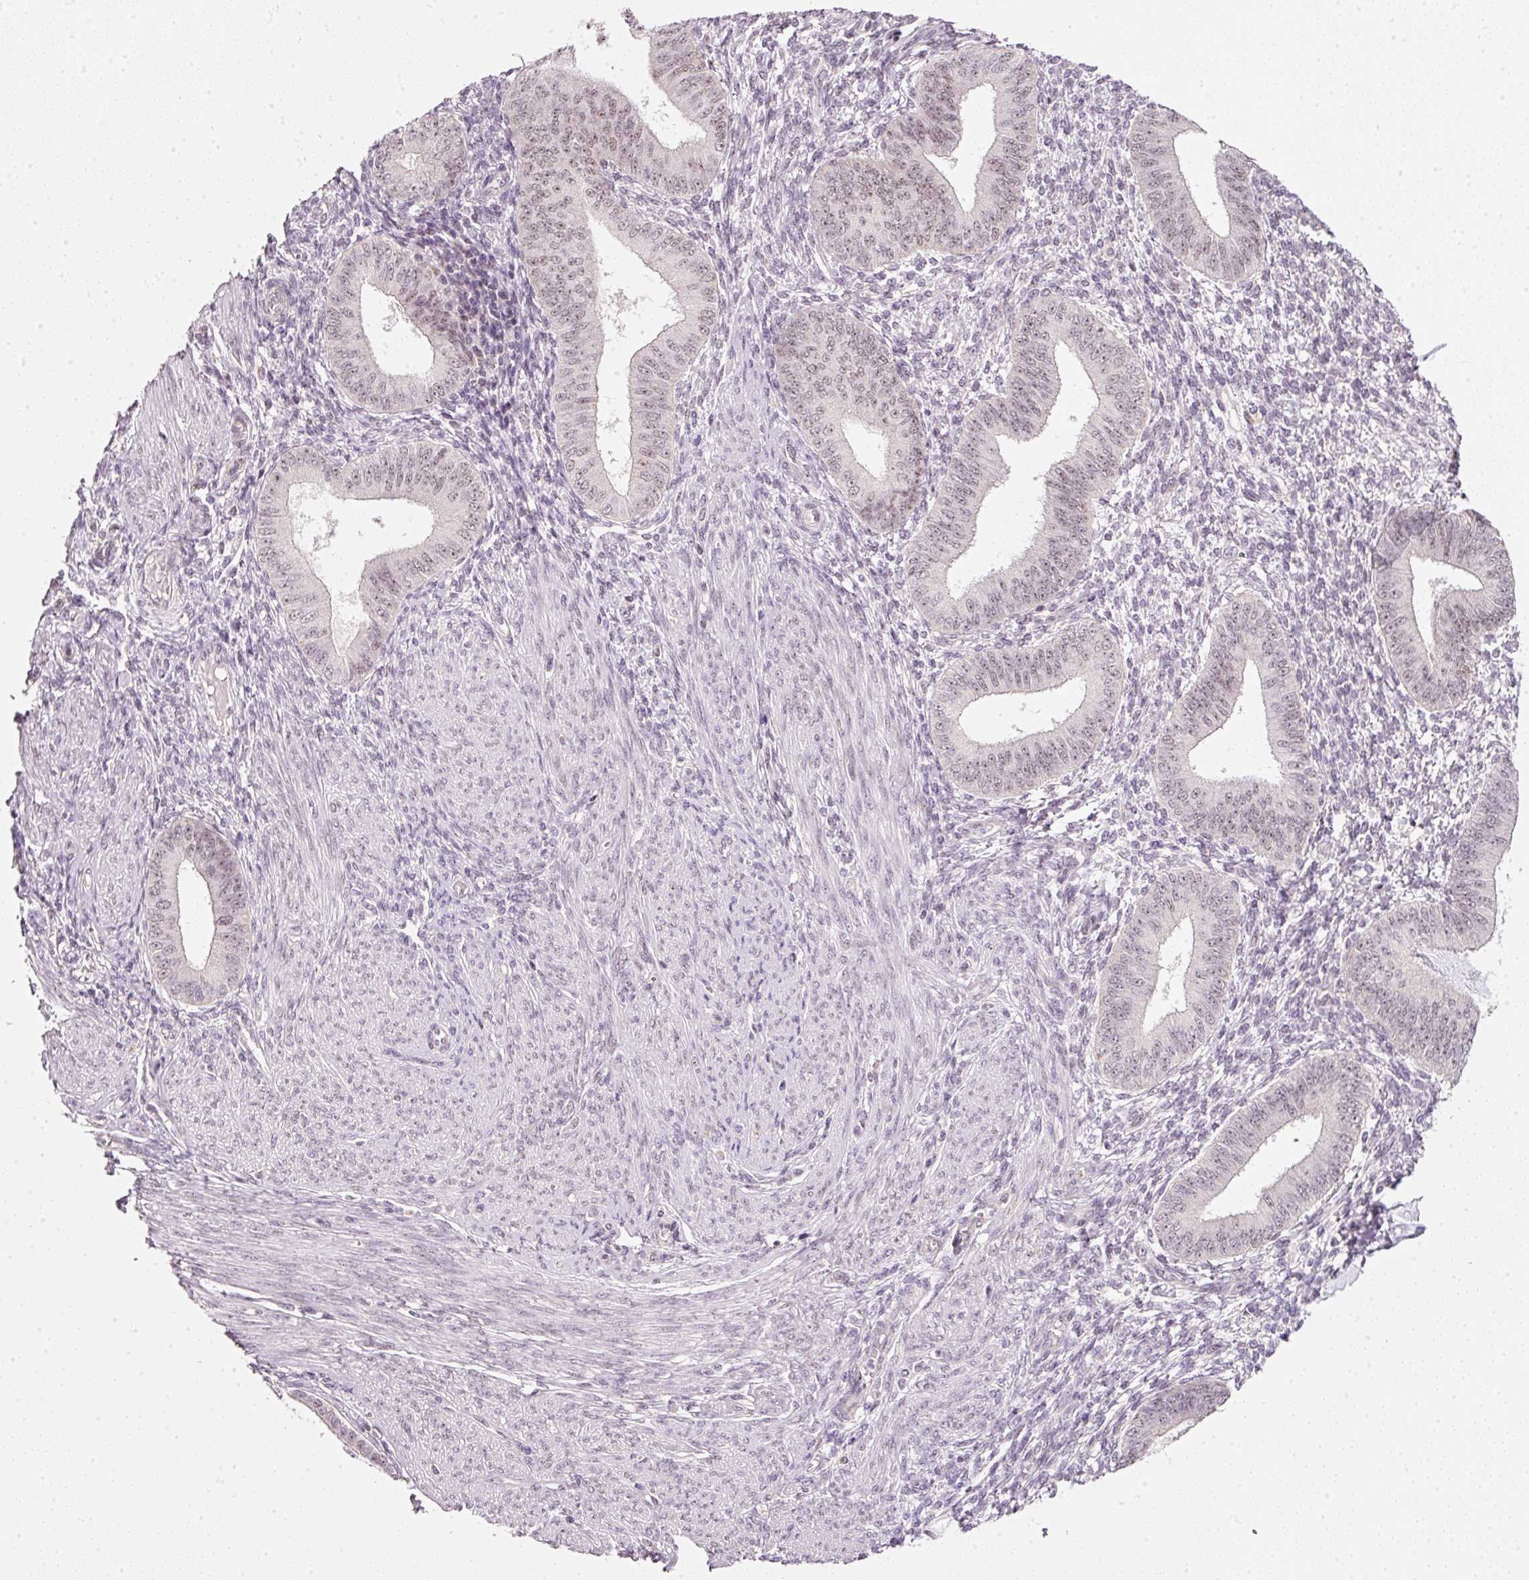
{"staining": {"intensity": "negative", "quantity": "none", "location": "none"}, "tissue": "endometrium", "cell_type": "Cells in endometrial stroma", "image_type": "normal", "snomed": [{"axis": "morphology", "description": "Normal tissue, NOS"}, {"axis": "topography", "description": "Endometrium"}], "caption": "Protein analysis of unremarkable endometrium exhibits no significant expression in cells in endometrial stroma.", "gene": "FSTL3", "patient": {"sex": "female", "age": 49}}